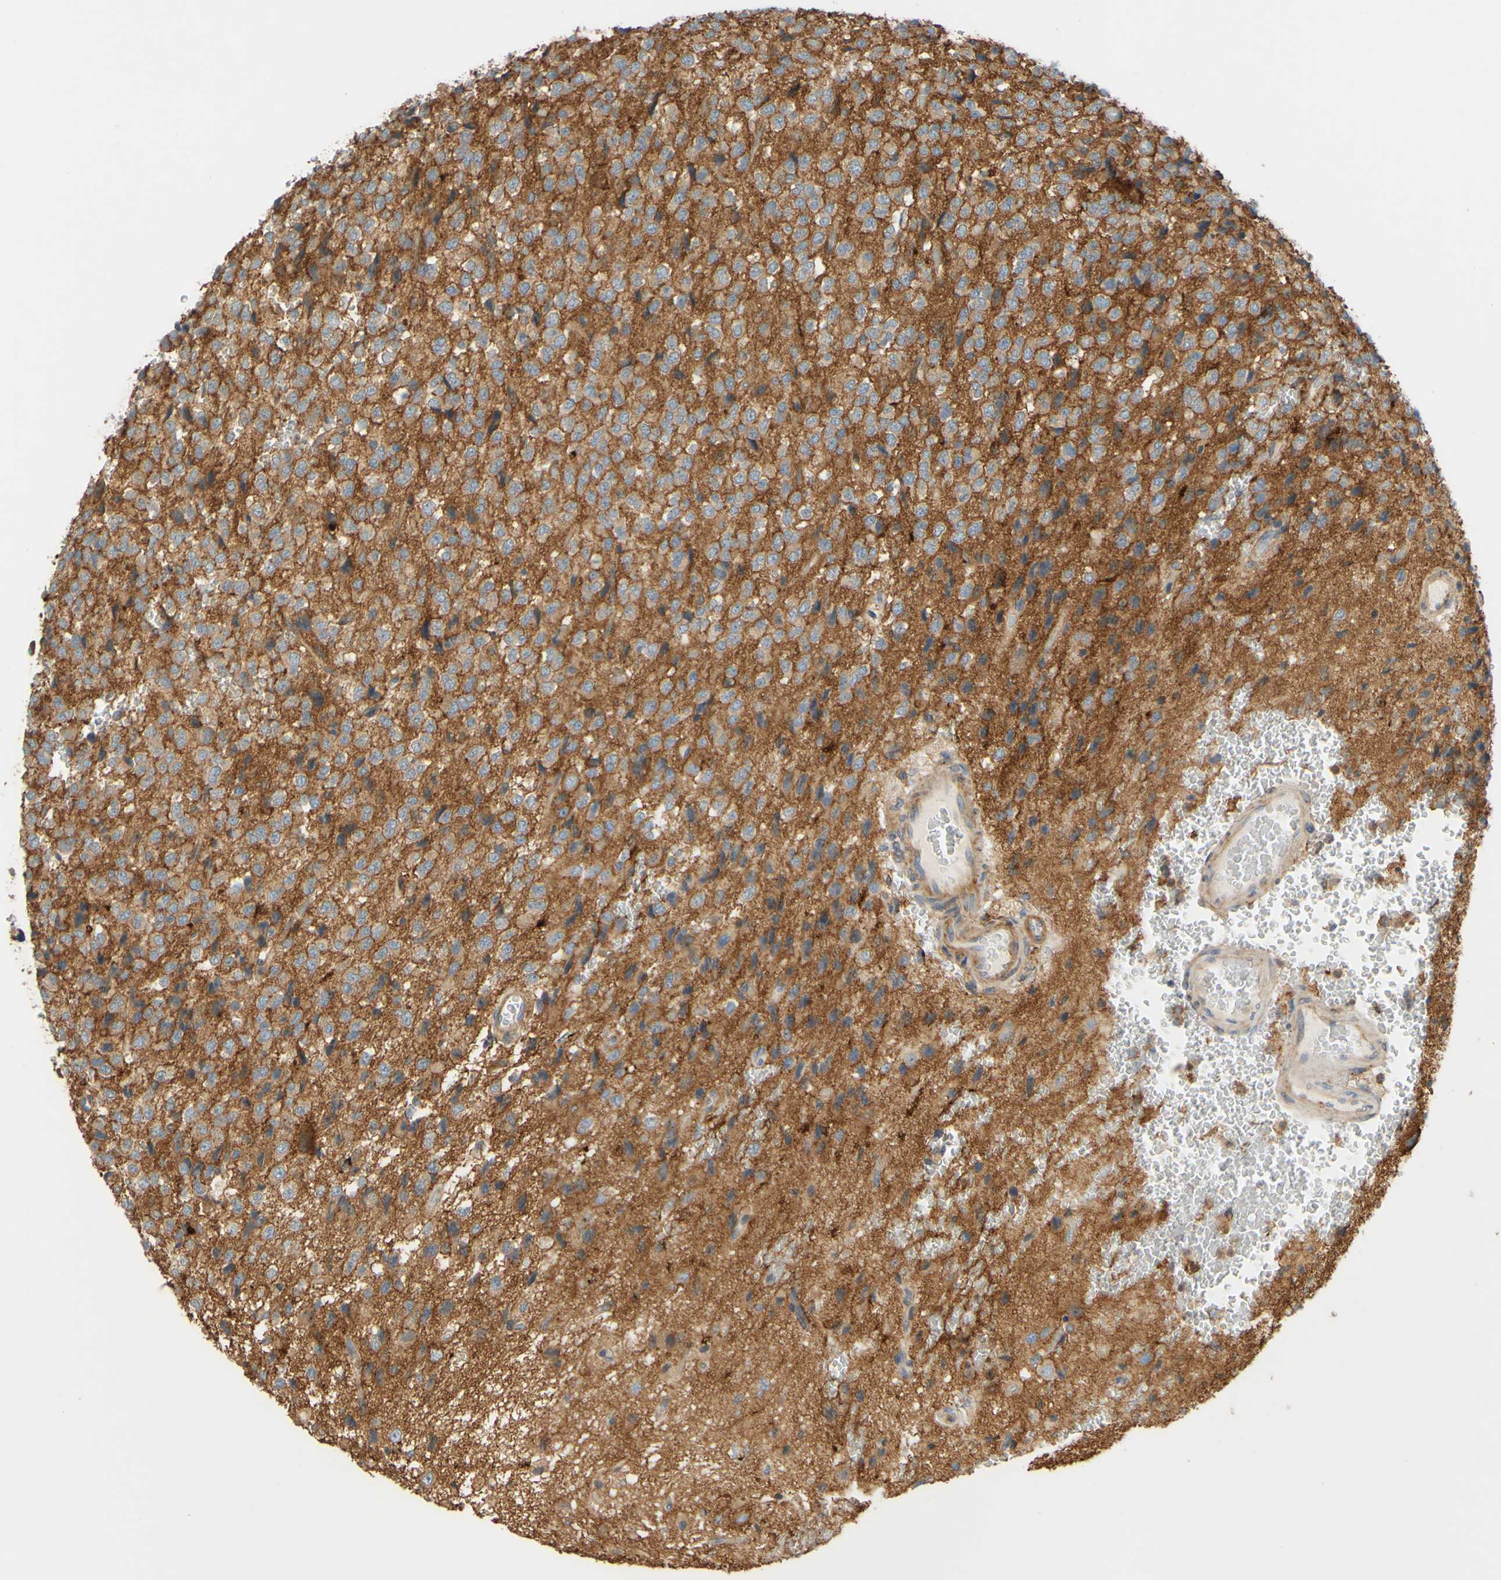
{"staining": {"intensity": "moderate", "quantity": ">75%", "location": "cytoplasmic/membranous"}, "tissue": "glioma", "cell_type": "Tumor cells", "image_type": "cancer", "snomed": [{"axis": "morphology", "description": "Glioma, malignant, High grade"}, {"axis": "topography", "description": "pancreas cauda"}], "caption": "Immunohistochemical staining of malignant high-grade glioma demonstrates medium levels of moderate cytoplasmic/membranous protein positivity in about >75% of tumor cells. The protein of interest is shown in brown color, while the nuclei are stained blue.", "gene": "POR", "patient": {"sex": "male", "age": 60}}